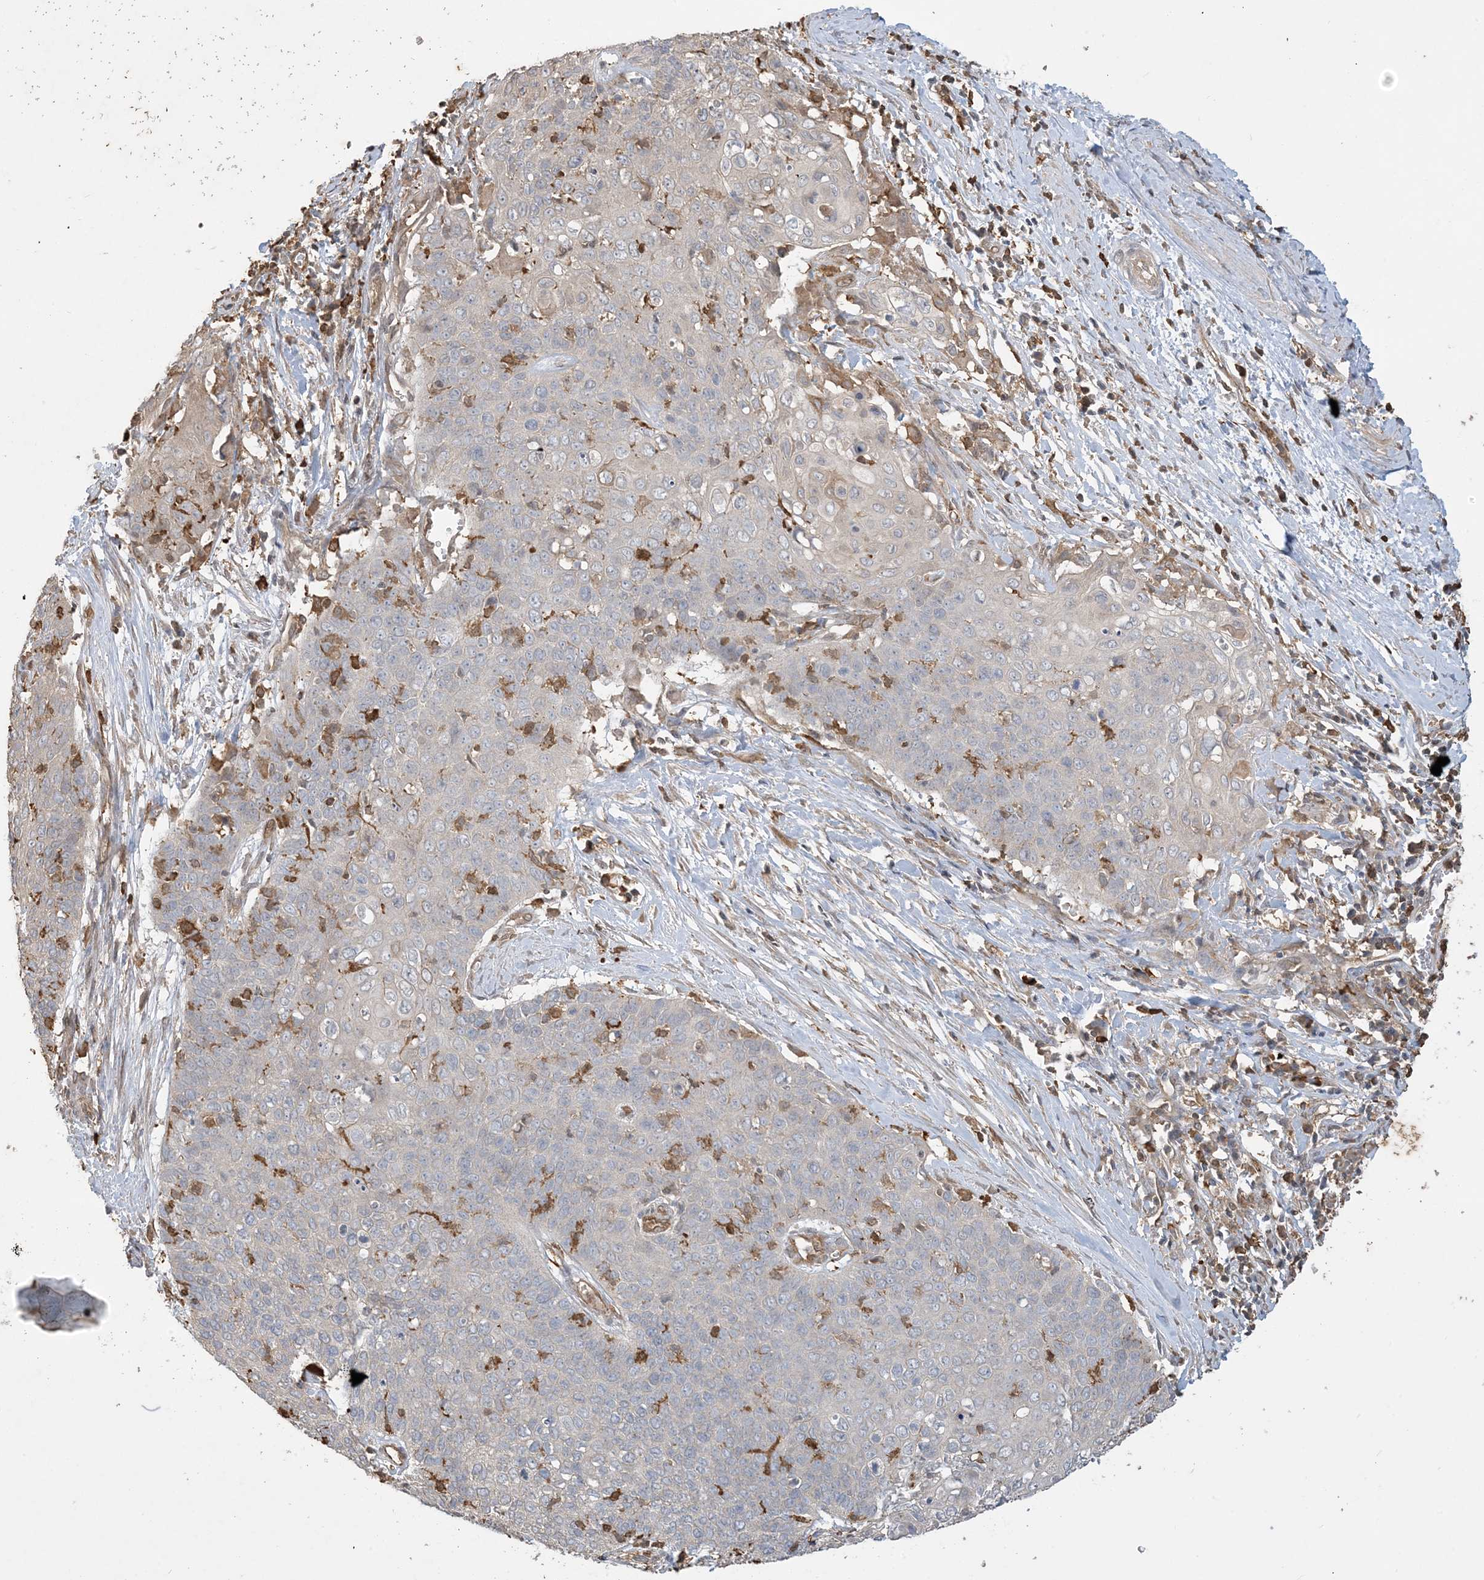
{"staining": {"intensity": "negative", "quantity": "none", "location": "none"}, "tissue": "cervical cancer", "cell_type": "Tumor cells", "image_type": "cancer", "snomed": [{"axis": "morphology", "description": "Squamous cell carcinoma, NOS"}, {"axis": "topography", "description": "Cervix"}], "caption": "The immunohistochemistry (IHC) histopathology image has no significant staining in tumor cells of squamous cell carcinoma (cervical) tissue. Brightfield microscopy of immunohistochemistry (IHC) stained with DAB (brown) and hematoxylin (blue), captured at high magnification.", "gene": "TMSB4X", "patient": {"sex": "female", "age": 39}}